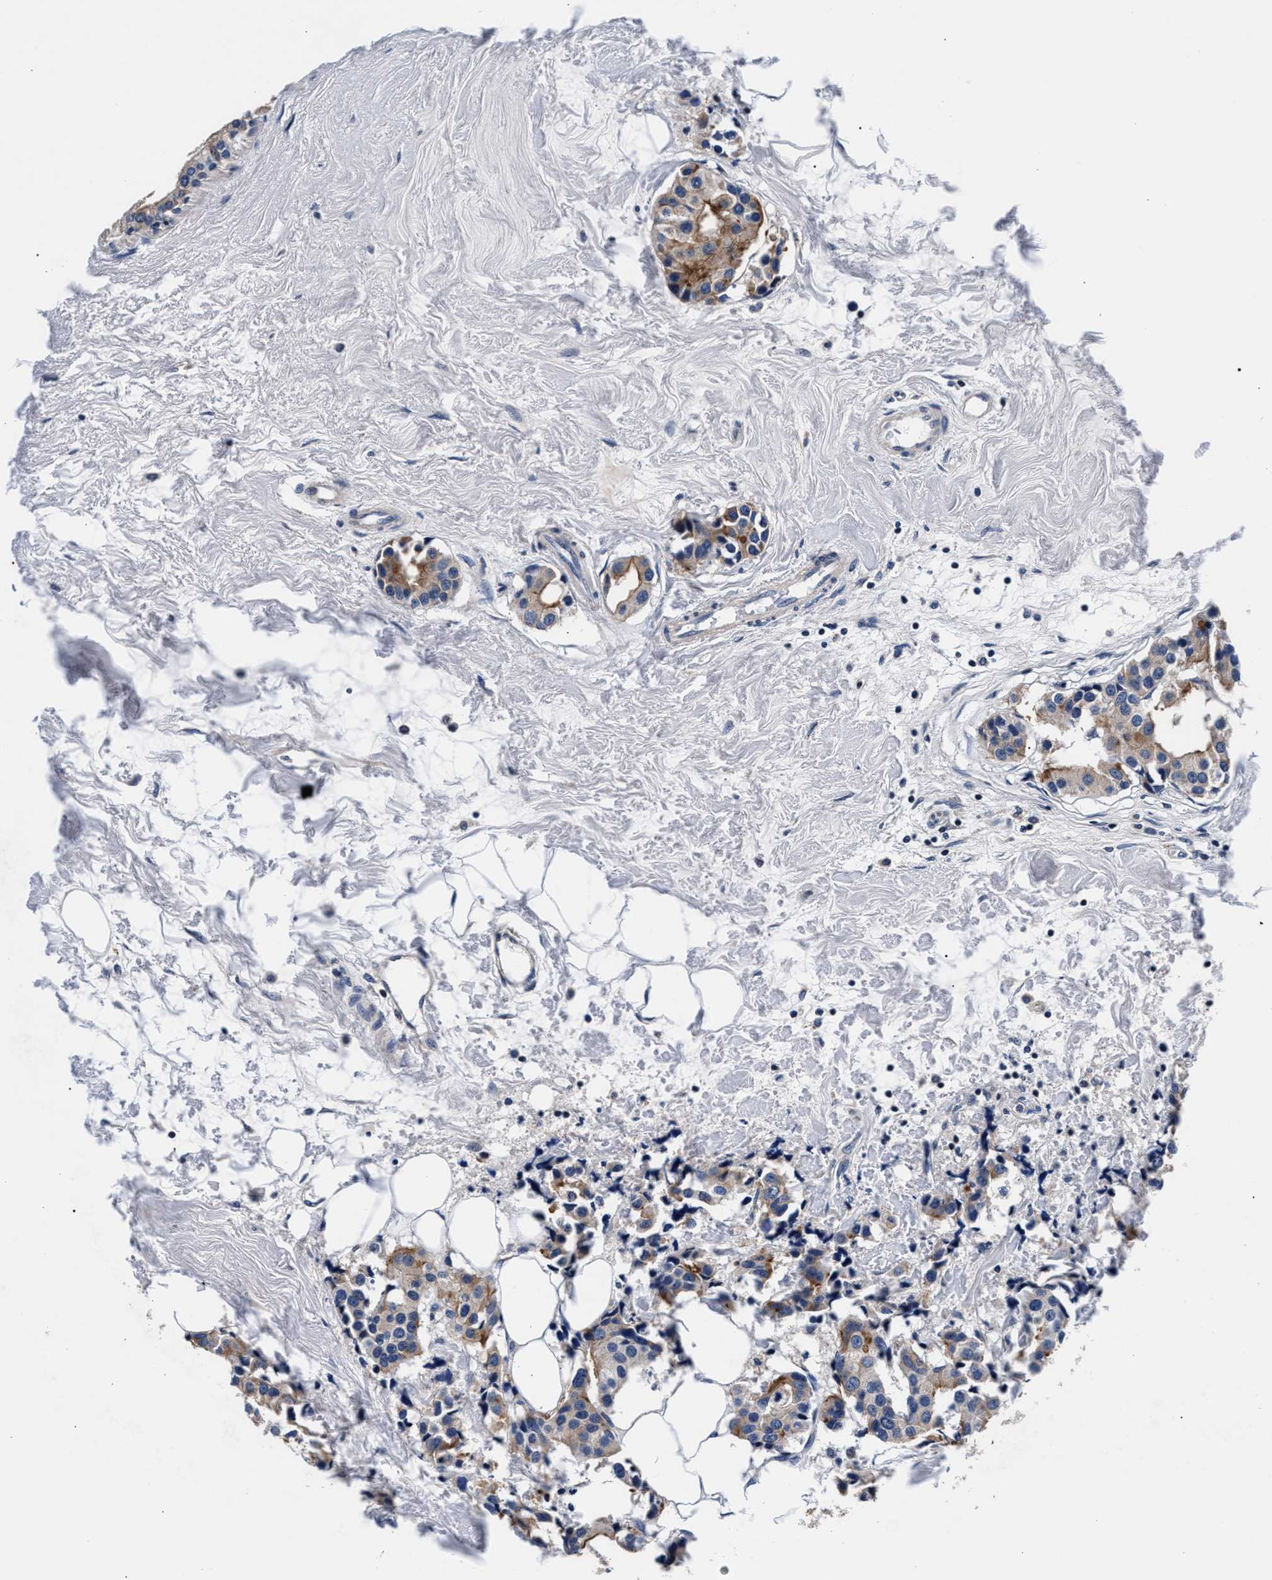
{"staining": {"intensity": "moderate", "quantity": ">75%", "location": "cytoplasmic/membranous"}, "tissue": "breast cancer", "cell_type": "Tumor cells", "image_type": "cancer", "snomed": [{"axis": "morphology", "description": "Normal tissue, NOS"}, {"axis": "morphology", "description": "Duct carcinoma"}, {"axis": "topography", "description": "Breast"}], "caption": "Intraductal carcinoma (breast) tissue demonstrates moderate cytoplasmic/membranous positivity in approximately >75% of tumor cells (DAB (3,3'-diaminobenzidine) = brown stain, brightfield microscopy at high magnification).", "gene": "PHF24", "patient": {"sex": "female", "age": 39}}